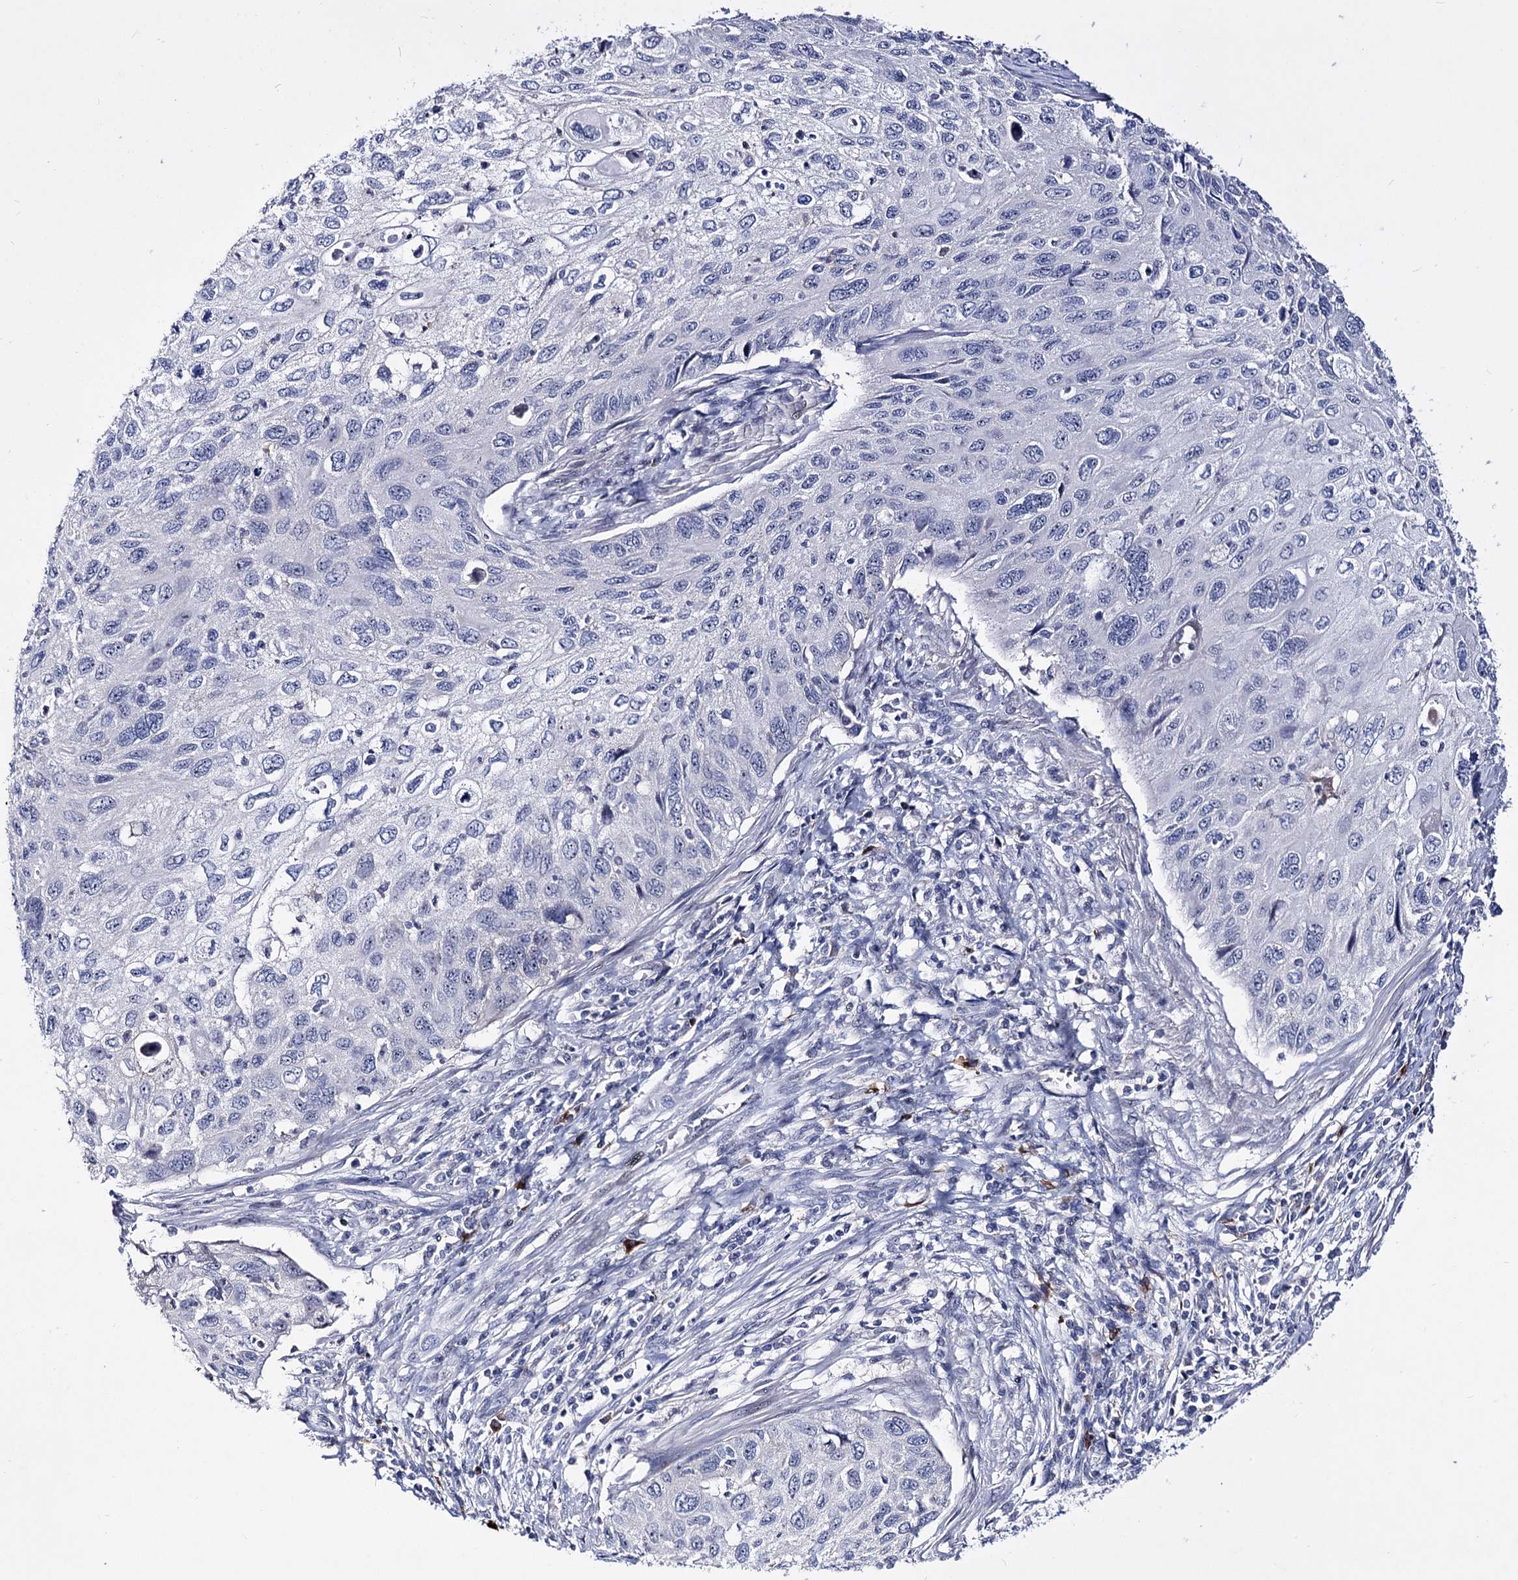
{"staining": {"intensity": "negative", "quantity": "none", "location": "none"}, "tissue": "cervical cancer", "cell_type": "Tumor cells", "image_type": "cancer", "snomed": [{"axis": "morphology", "description": "Squamous cell carcinoma, NOS"}, {"axis": "topography", "description": "Cervix"}], "caption": "There is no significant expression in tumor cells of squamous cell carcinoma (cervical). (Brightfield microscopy of DAB (3,3'-diaminobenzidine) IHC at high magnification).", "gene": "PCGF5", "patient": {"sex": "female", "age": 70}}